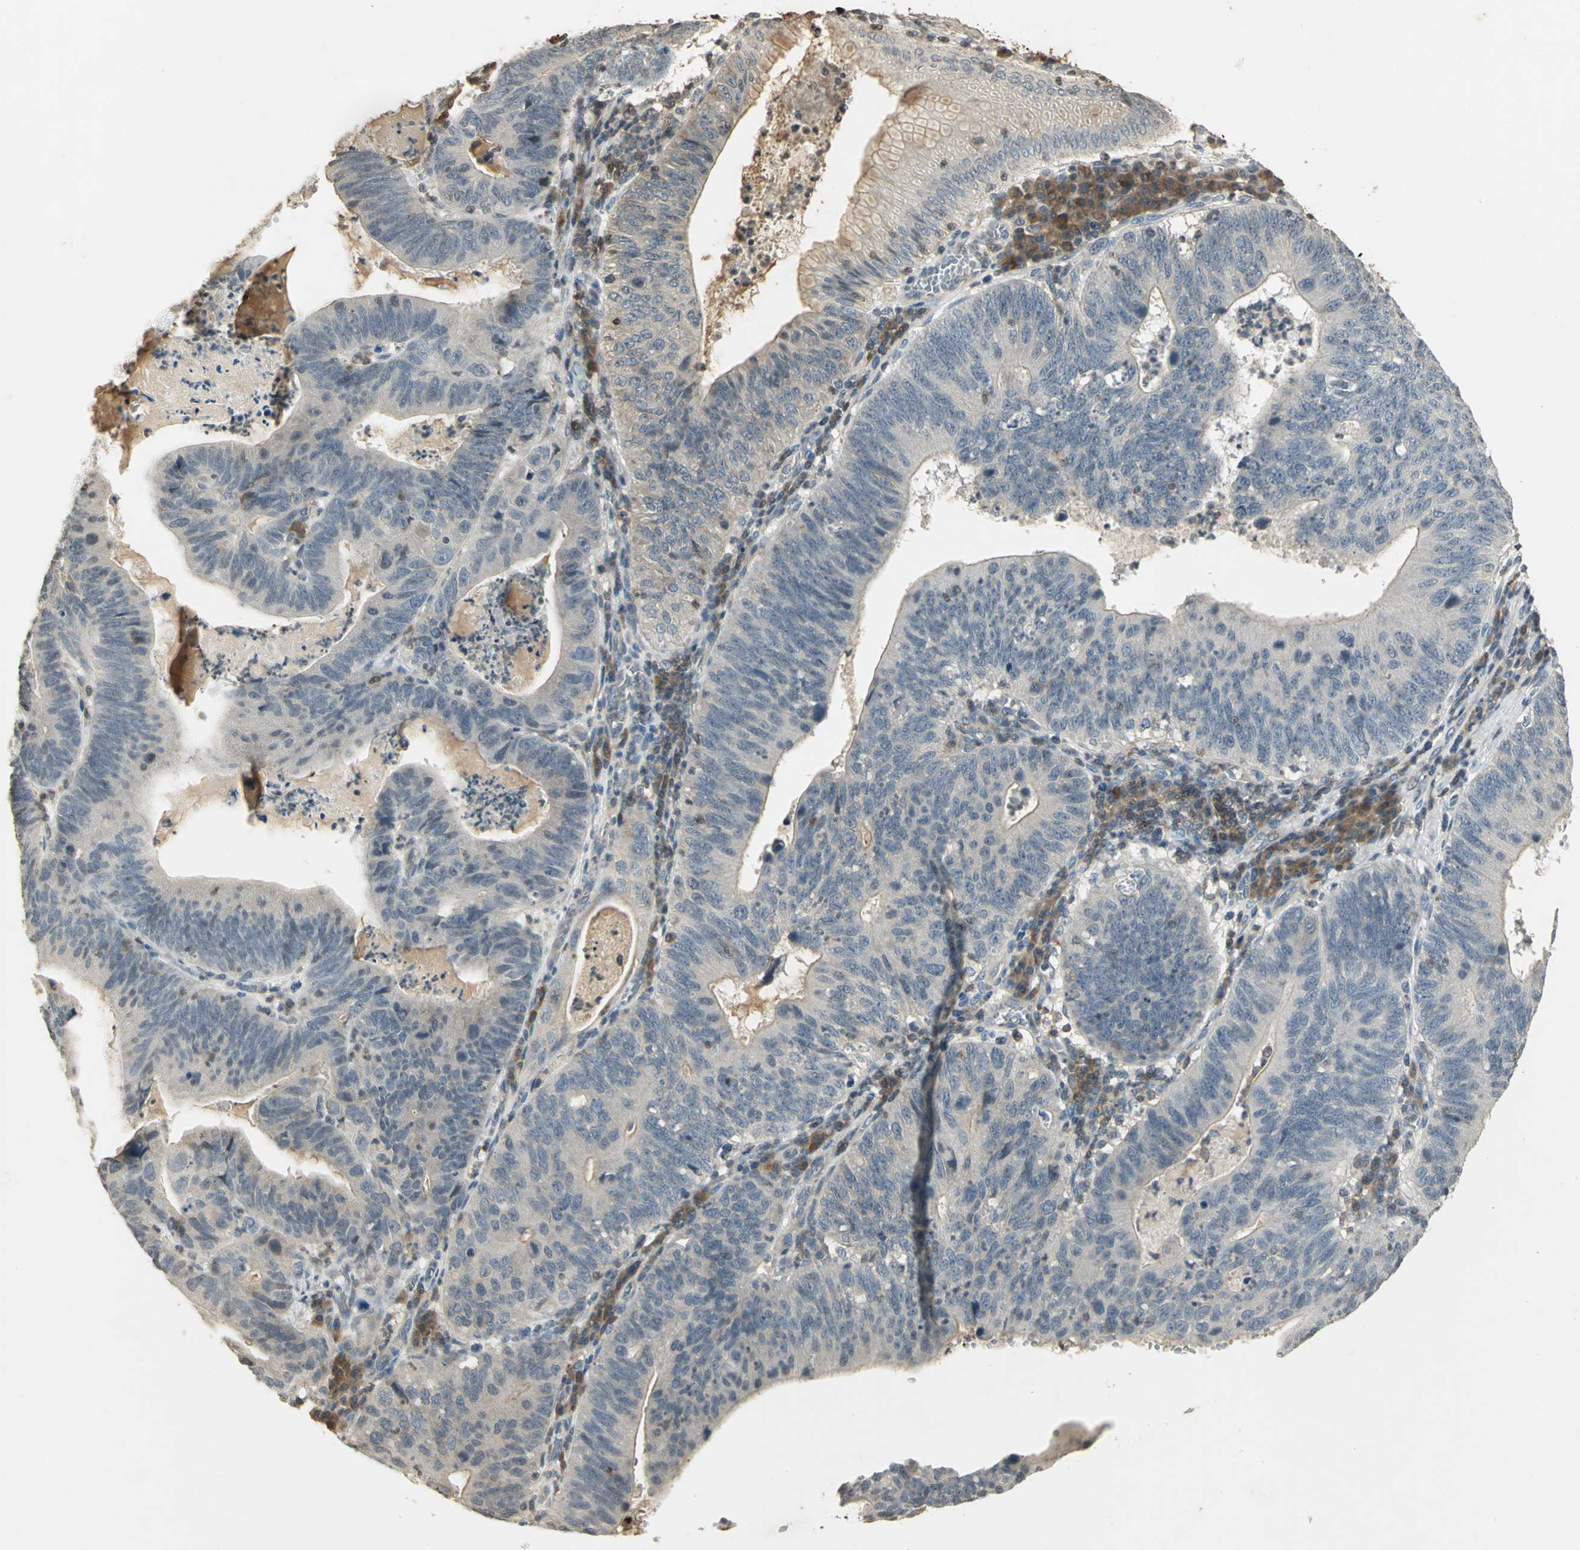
{"staining": {"intensity": "negative", "quantity": "none", "location": "none"}, "tissue": "stomach cancer", "cell_type": "Tumor cells", "image_type": "cancer", "snomed": [{"axis": "morphology", "description": "Adenocarcinoma, NOS"}, {"axis": "topography", "description": "Stomach"}], "caption": "IHC micrograph of neoplastic tissue: stomach cancer (adenocarcinoma) stained with DAB (3,3'-diaminobenzidine) exhibits no significant protein staining in tumor cells.", "gene": "IL16", "patient": {"sex": "male", "age": 59}}